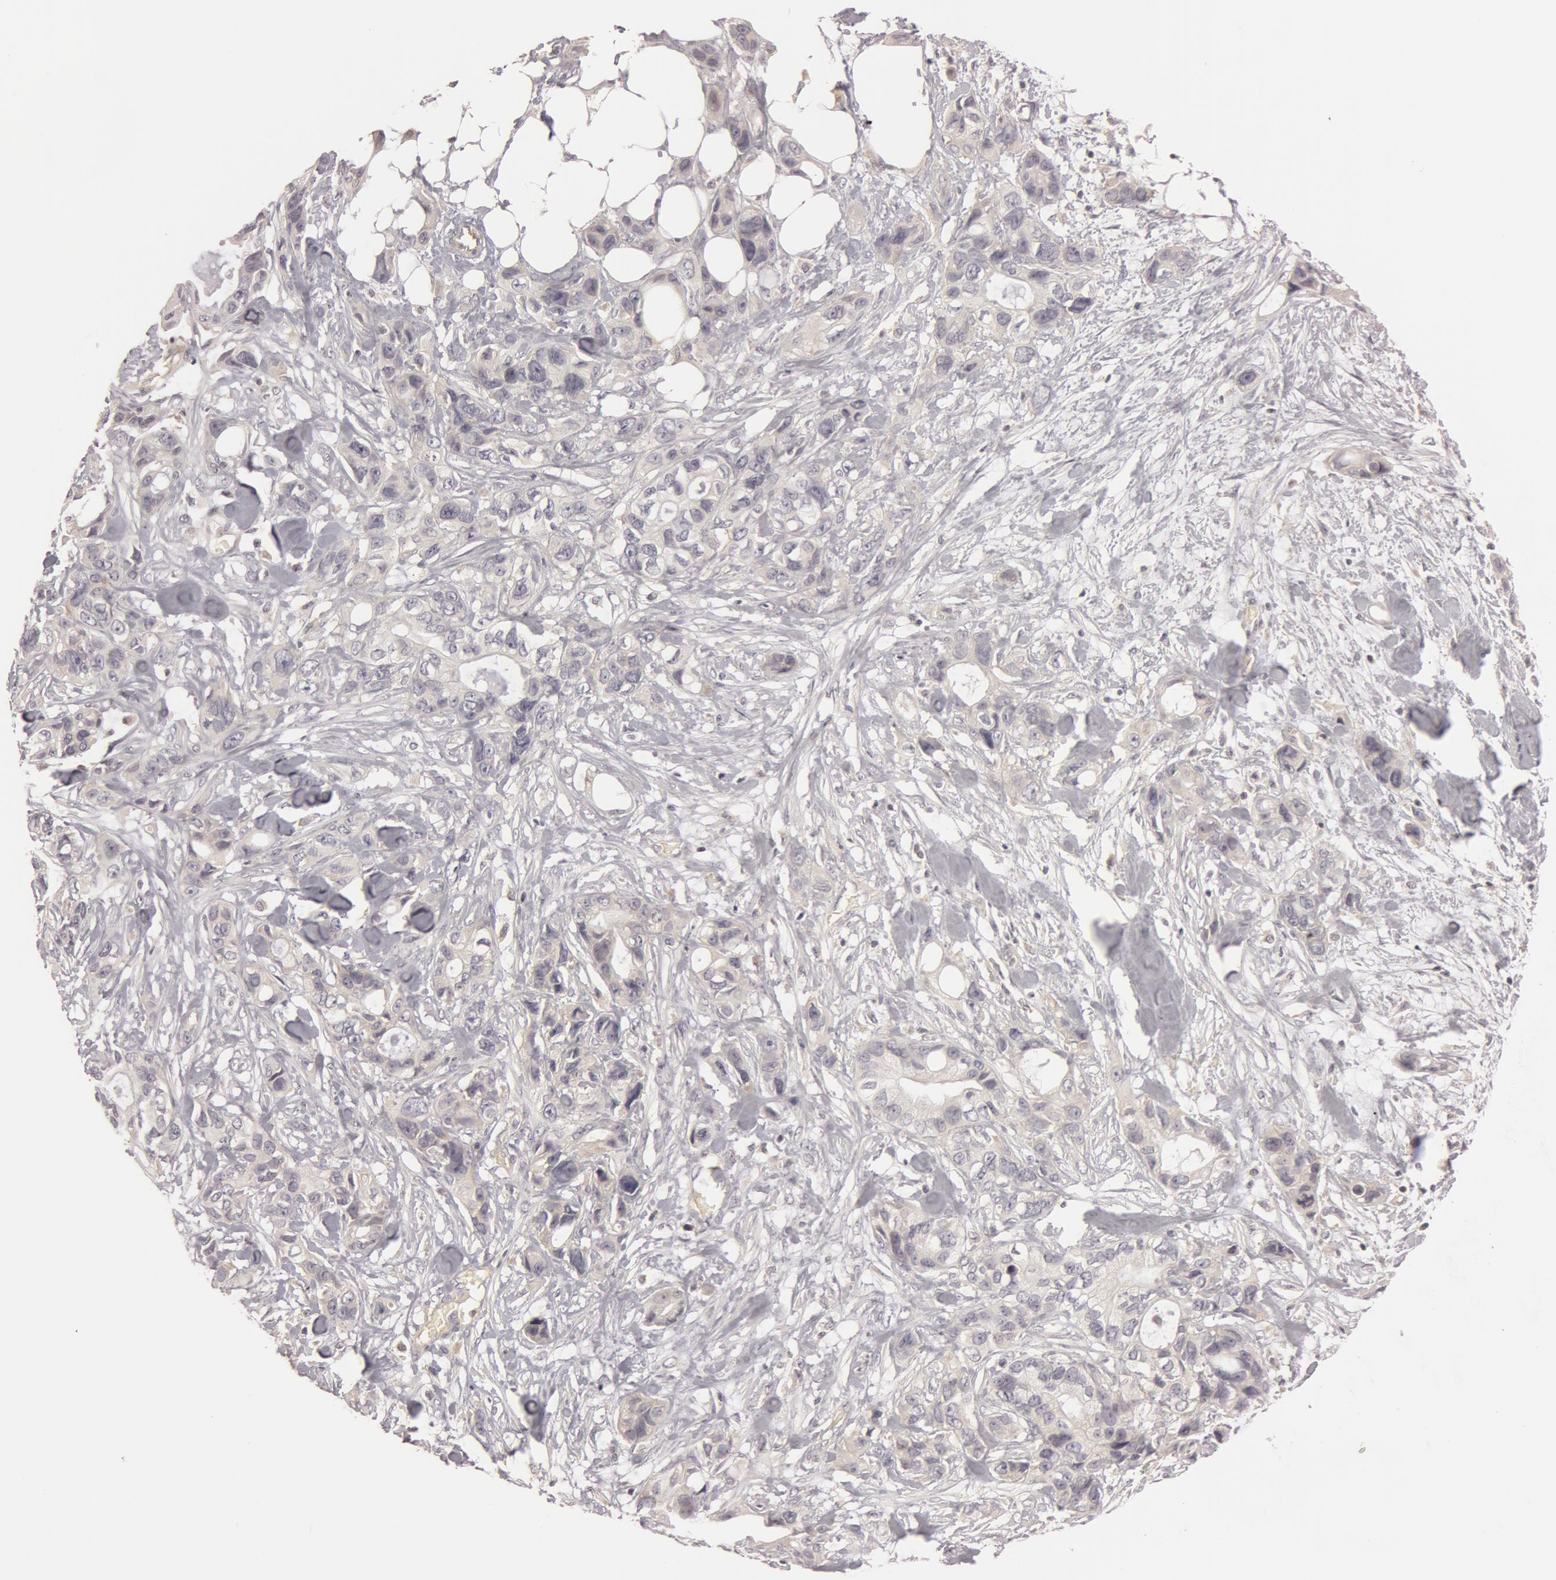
{"staining": {"intensity": "weak", "quantity": "<25%", "location": "cytoplasmic/membranous"}, "tissue": "stomach cancer", "cell_type": "Tumor cells", "image_type": "cancer", "snomed": [{"axis": "morphology", "description": "Adenocarcinoma, NOS"}, {"axis": "topography", "description": "Stomach, upper"}], "caption": "DAB immunohistochemical staining of human stomach cancer (adenocarcinoma) shows no significant staining in tumor cells.", "gene": "RALGAPA1", "patient": {"sex": "male", "age": 47}}